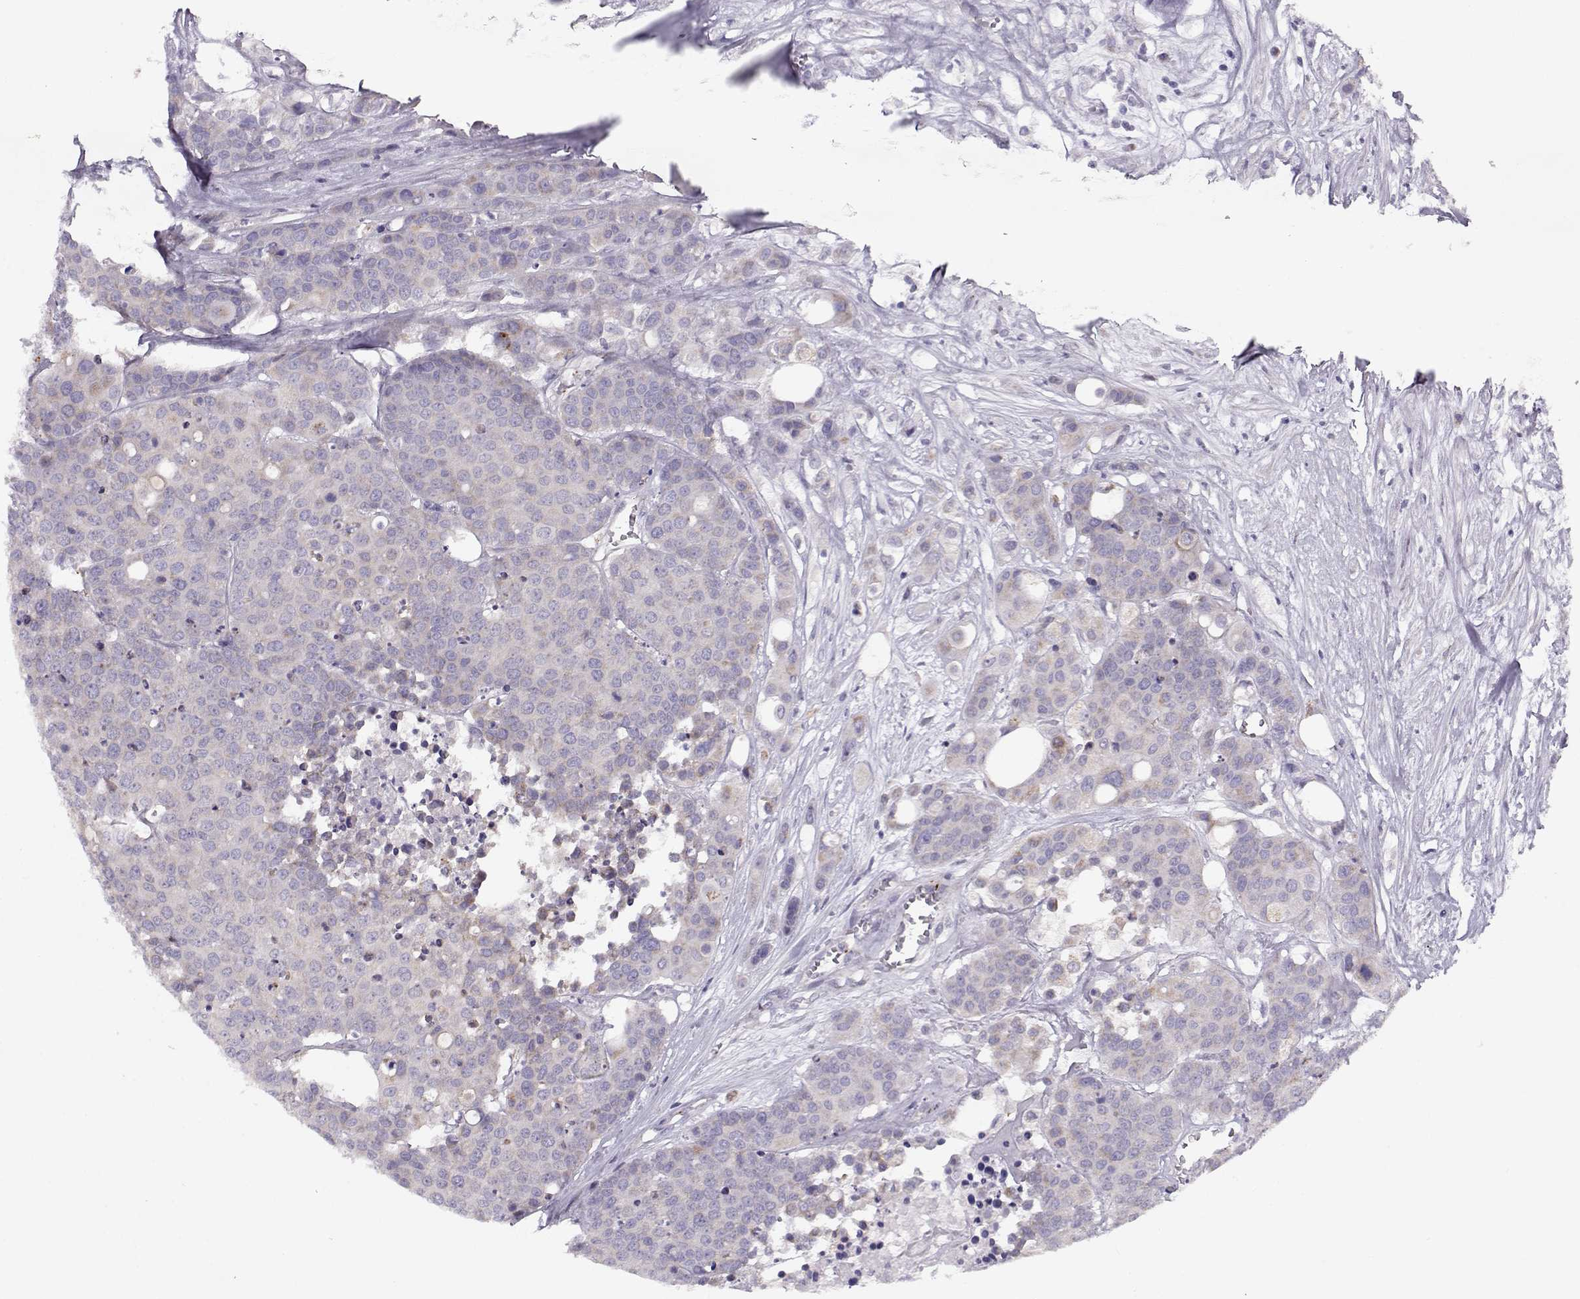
{"staining": {"intensity": "weak", "quantity": "<25%", "location": "cytoplasmic/membranous"}, "tissue": "carcinoid", "cell_type": "Tumor cells", "image_type": "cancer", "snomed": [{"axis": "morphology", "description": "Carcinoid, malignant, NOS"}, {"axis": "topography", "description": "Colon"}], "caption": "Malignant carcinoid stained for a protein using immunohistochemistry (IHC) exhibits no positivity tumor cells.", "gene": "KLF17", "patient": {"sex": "male", "age": 81}}